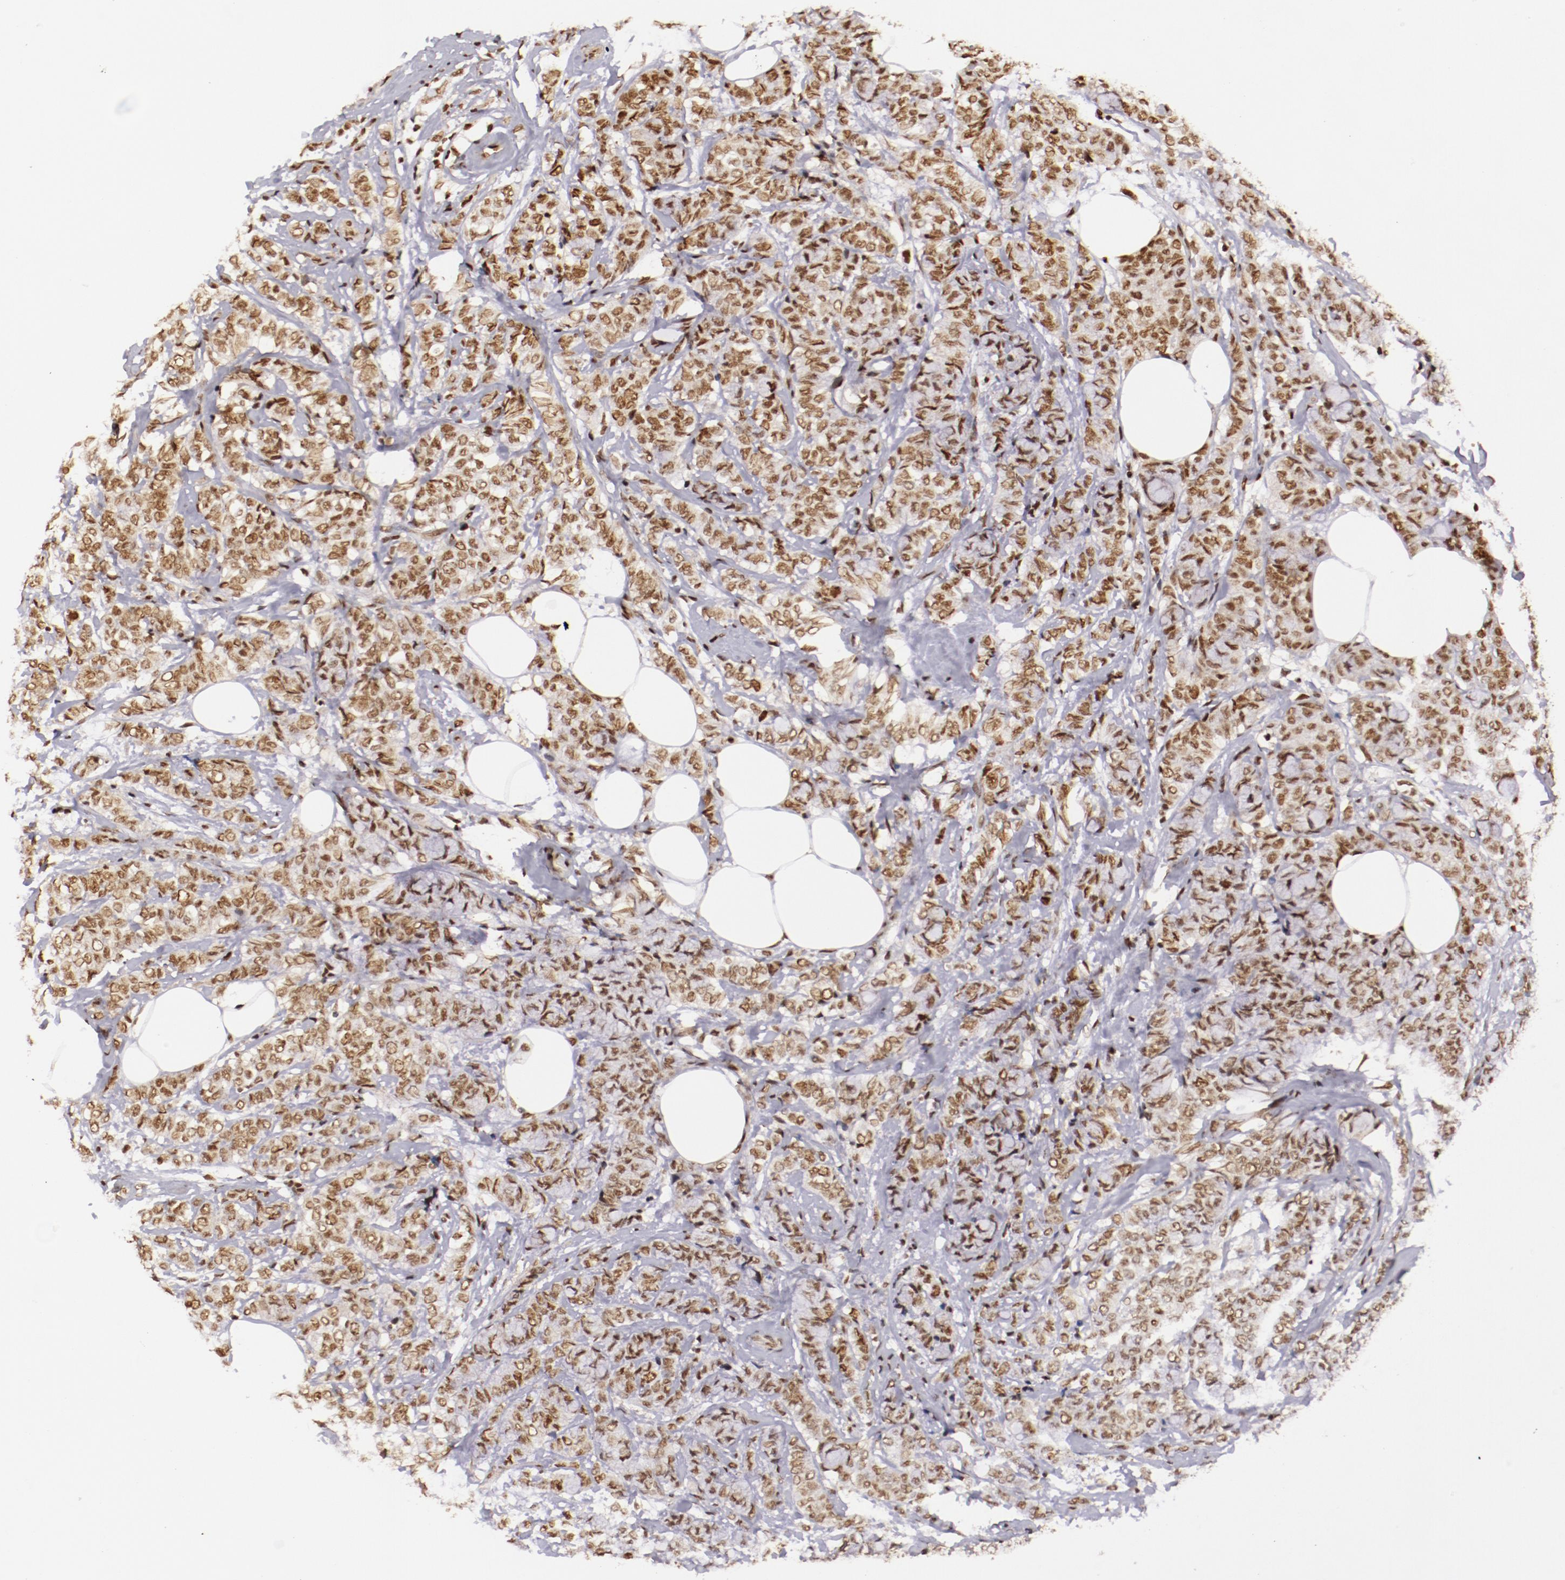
{"staining": {"intensity": "moderate", "quantity": ">75%", "location": "nuclear"}, "tissue": "breast cancer", "cell_type": "Tumor cells", "image_type": "cancer", "snomed": [{"axis": "morphology", "description": "Lobular carcinoma"}, {"axis": "topography", "description": "Breast"}], "caption": "A brown stain shows moderate nuclear staining of a protein in lobular carcinoma (breast) tumor cells.", "gene": "STAG2", "patient": {"sex": "female", "age": 60}}